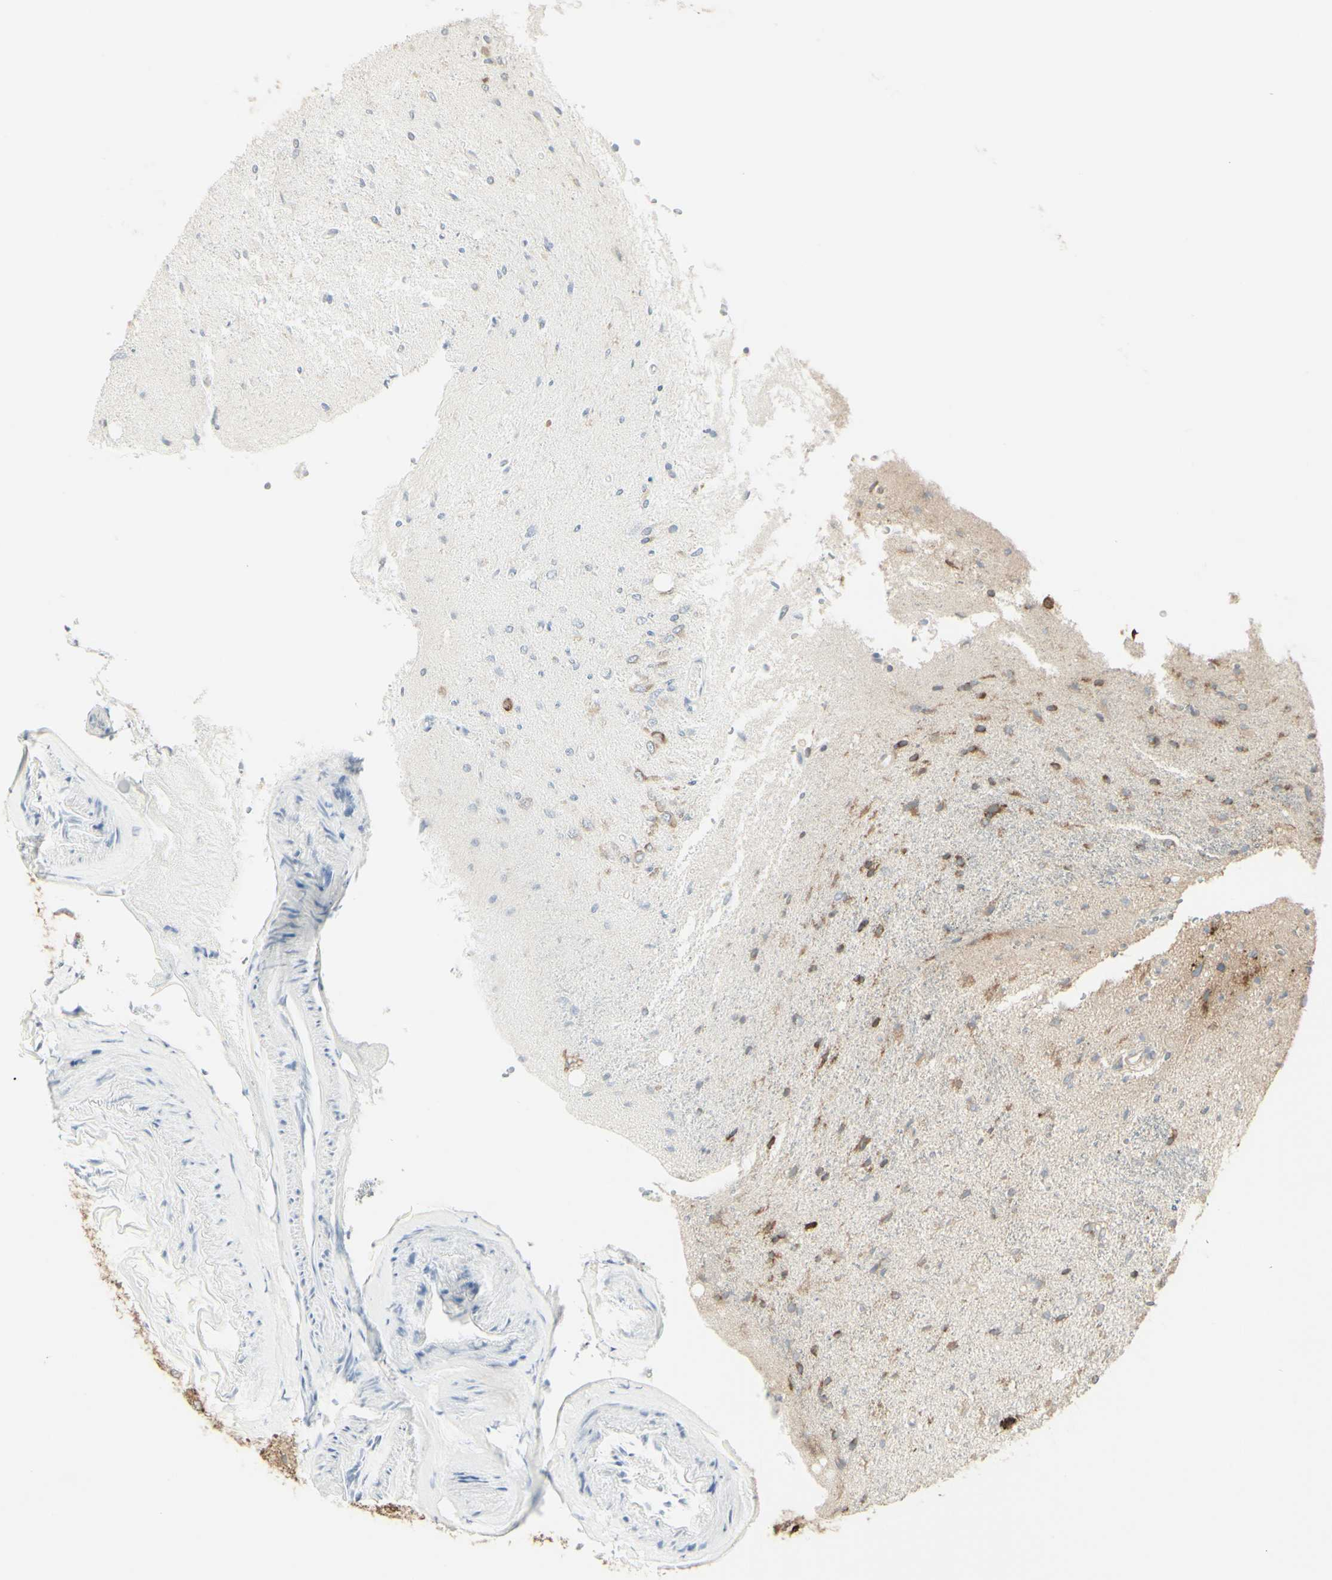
{"staining": {"intensity": "weak", "quantity": ">75%", "location": "cytoplasmic/membranous"}, "tissue": "glioma", "cell_type": "Tumor cells", "image_type": "cancer", "snomed": [{"axis": "morphology", "description": "Glioma, malignant, Low grade"}, {"axis": "topography", "description": "Brain"}], "caption": "Immunohistochemistry photomicrograph of glioma stained for a protein (brown), which displays low levels of weak cytoplasmic/membranous staining in approximately >75% of tumor cells.", "gene": "EEF1B2", "patient": {"sex": "male", "age": 77}}